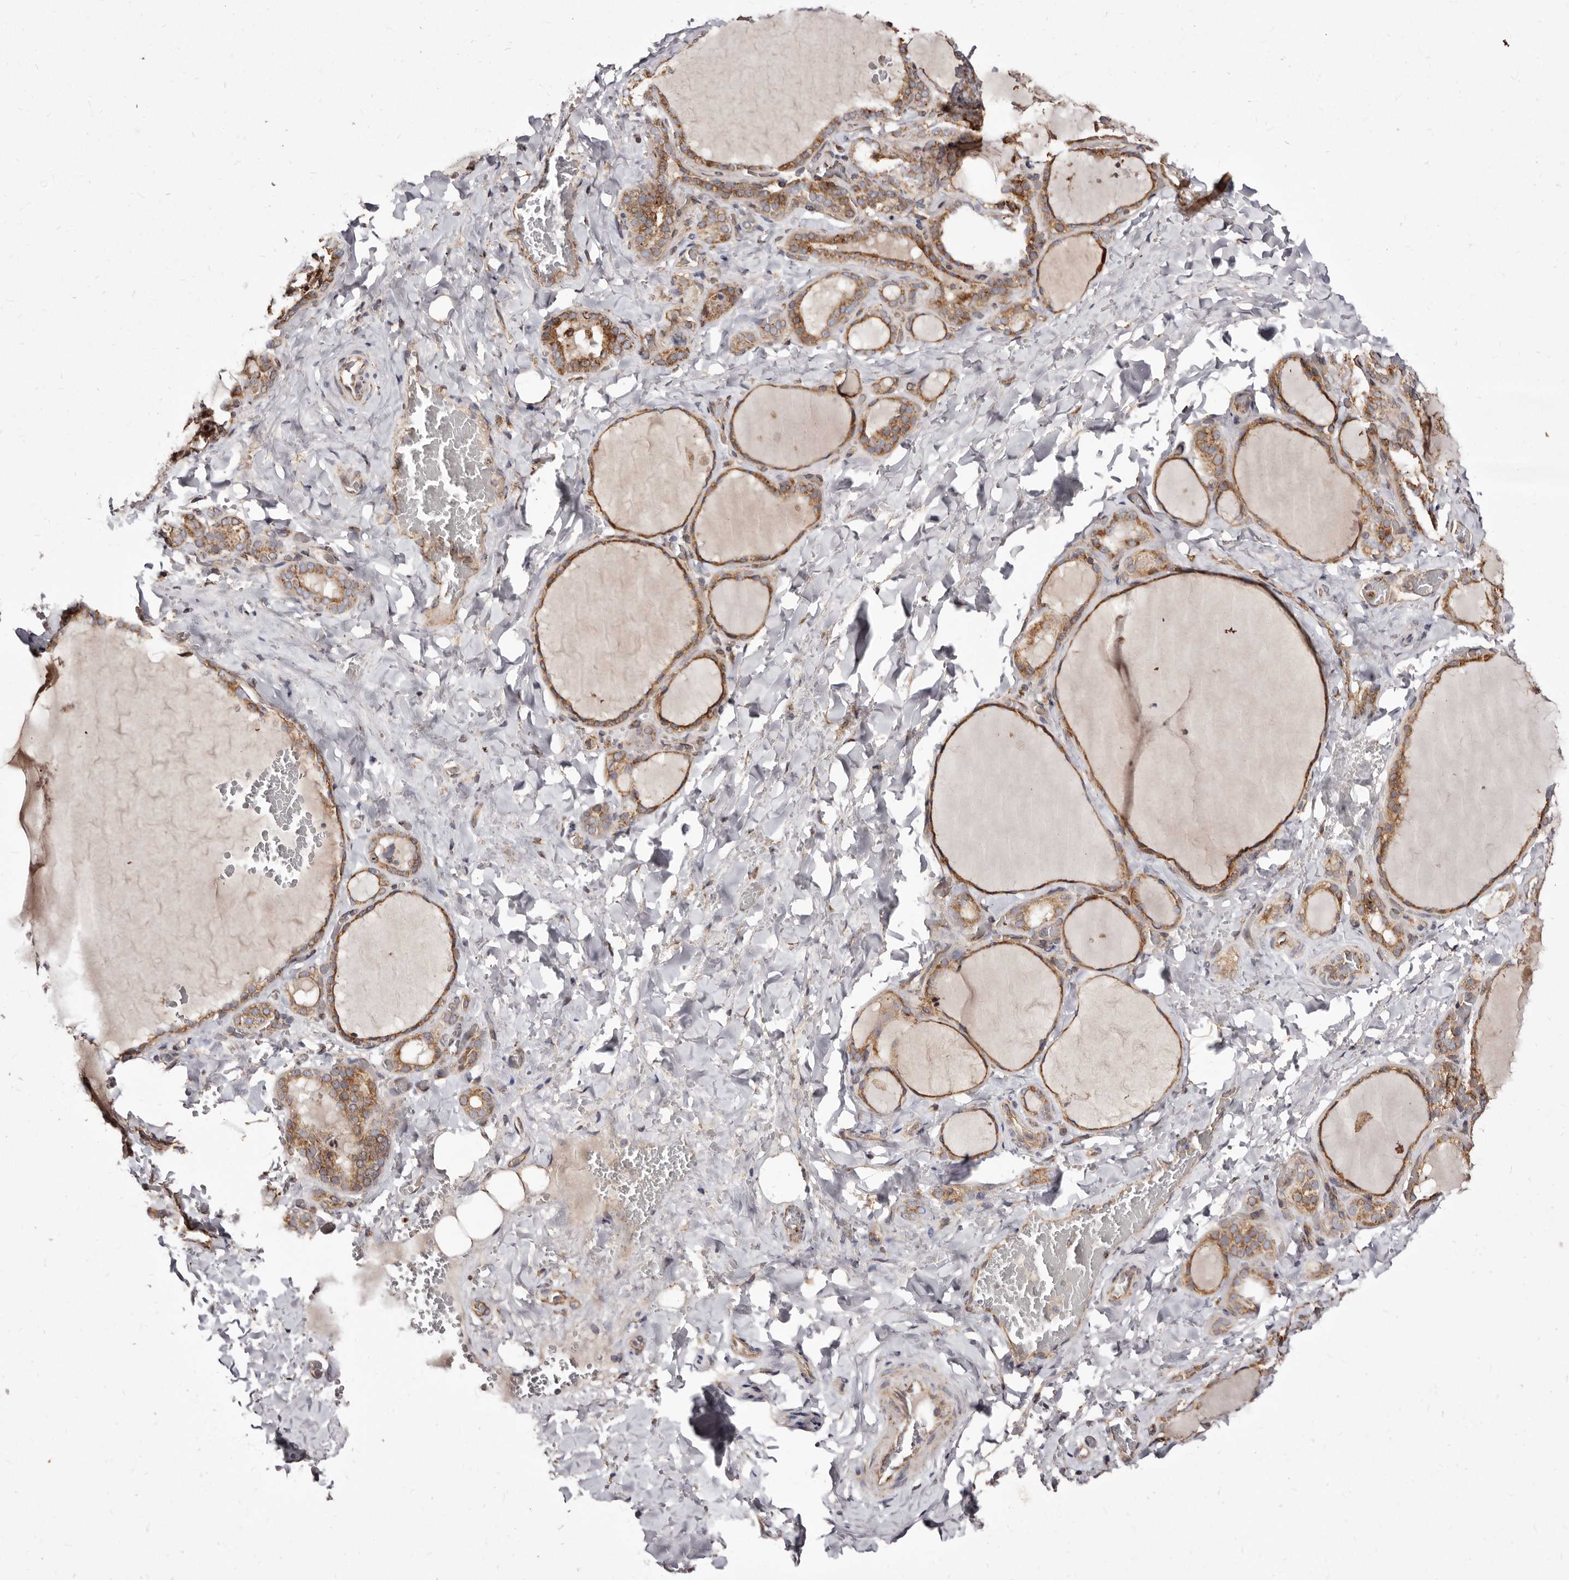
{"staining": {"intensity": "moderate", "quantity": ">75%", "location": "cytoplasmic/membranous"}, "tissue": "thyroid gland", "cell_type": "Glandular cells", "image_type": "normal", "snomed": [{"axis": "morphology", "description": "Normal tissue, NOS"}, {"axis": "topography", "description": "Thyroid gland"}], "caption": "Protein expression analysis of unremarkable human thyroid gland reveals moderate cytoplasmic/membranous staining in about >75% of glandular cells.", "gene": "LUZP1", "patient": {"sex": "female", "age": 22}}